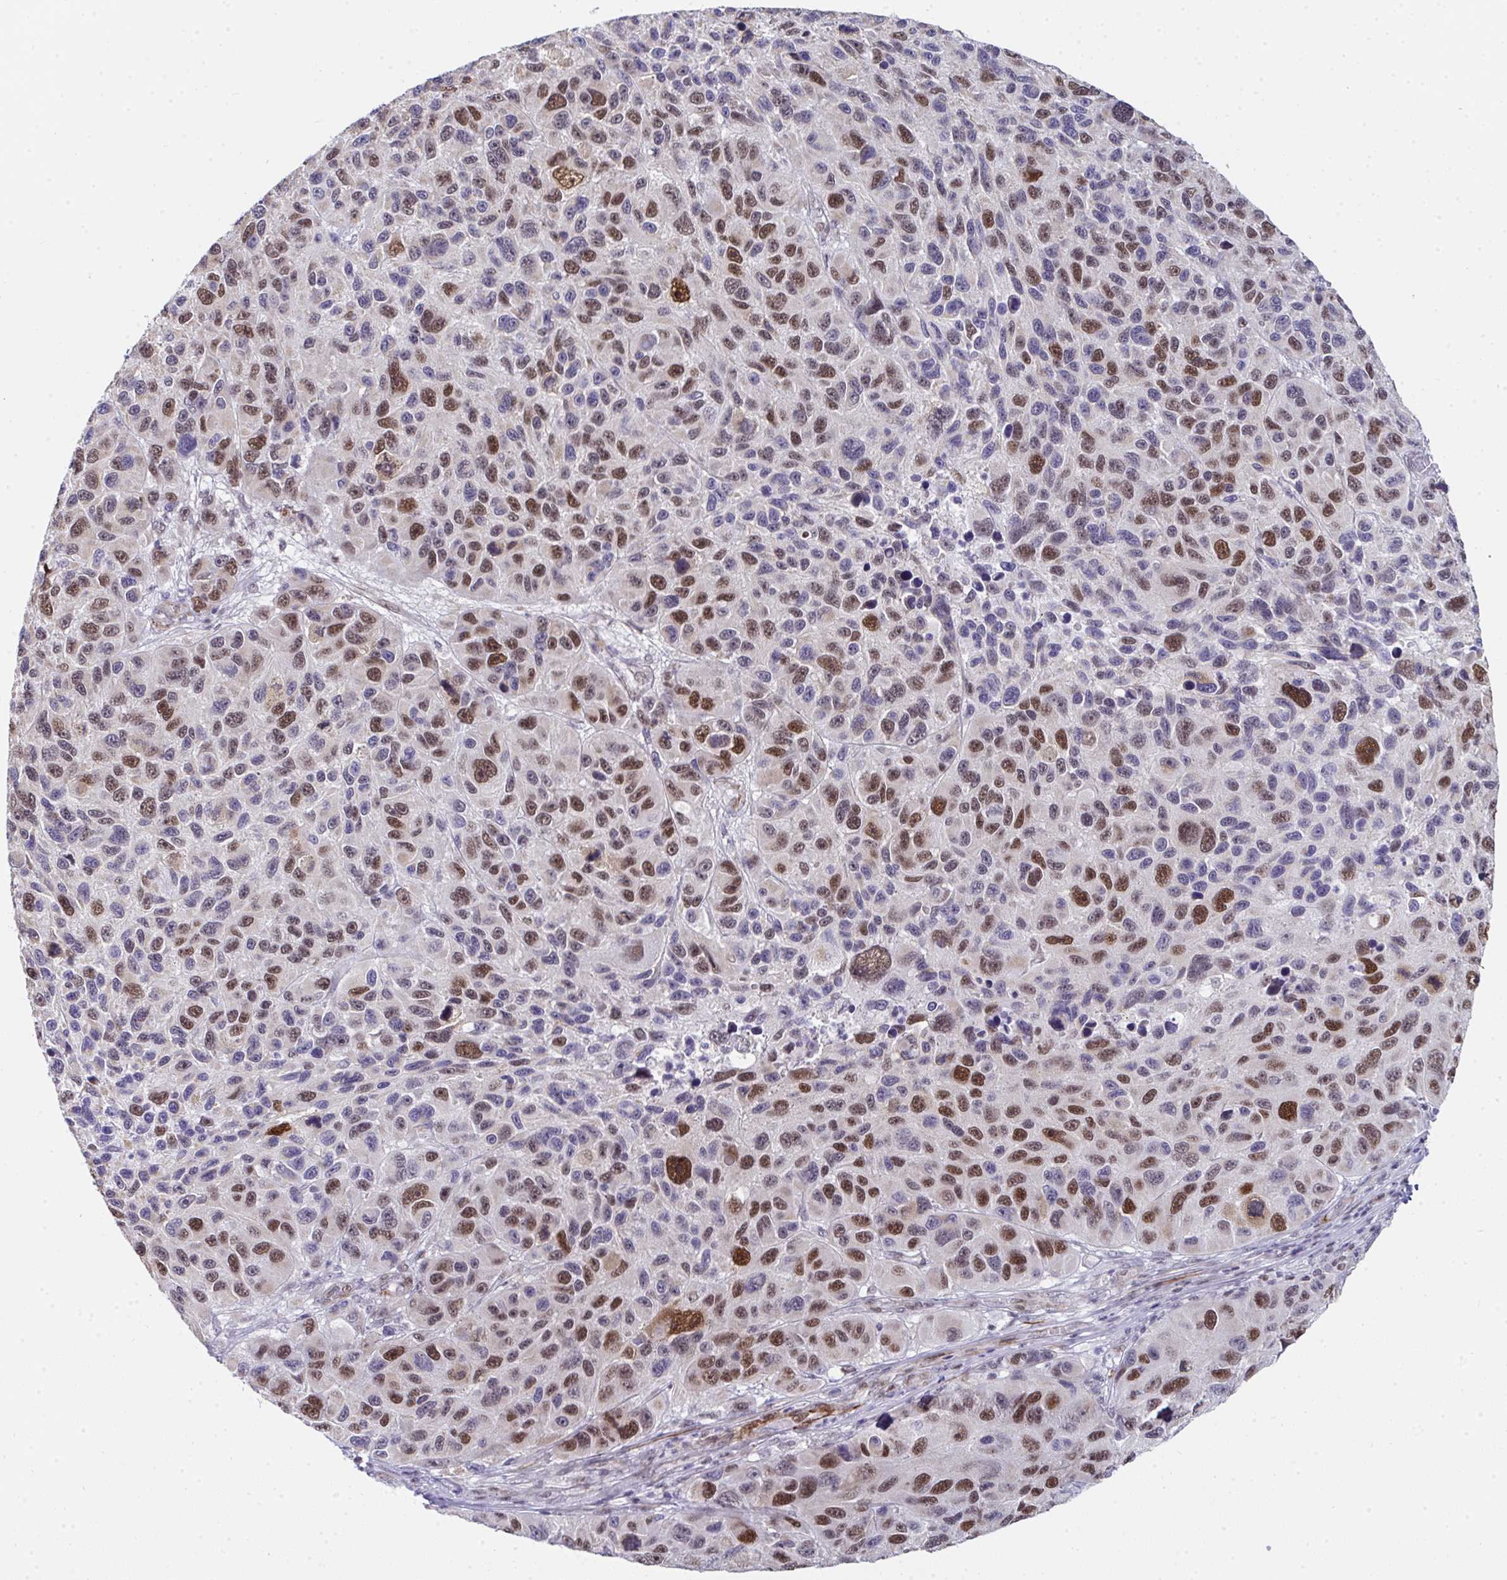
{"staining": {"intensity": "moderate", "quantity": "25%-75%", "location": "nuclear"}, "tissue": "melanoma", "cell_type": "Tumor cells", "image_type": "cancer", "snomed": [{"axis": "morphology", "description": "Malignant melanoma, NOS"}, {"axis": "topography", "description": "Skin"}], "caption": "Immunohistochemical staining of melanoma exhibits medium levels of moderate nuclear protein staining in about 25%-75% of tumor cells.", "gene": "GINS2", "patient": {"sex": "male", "age": 53}}